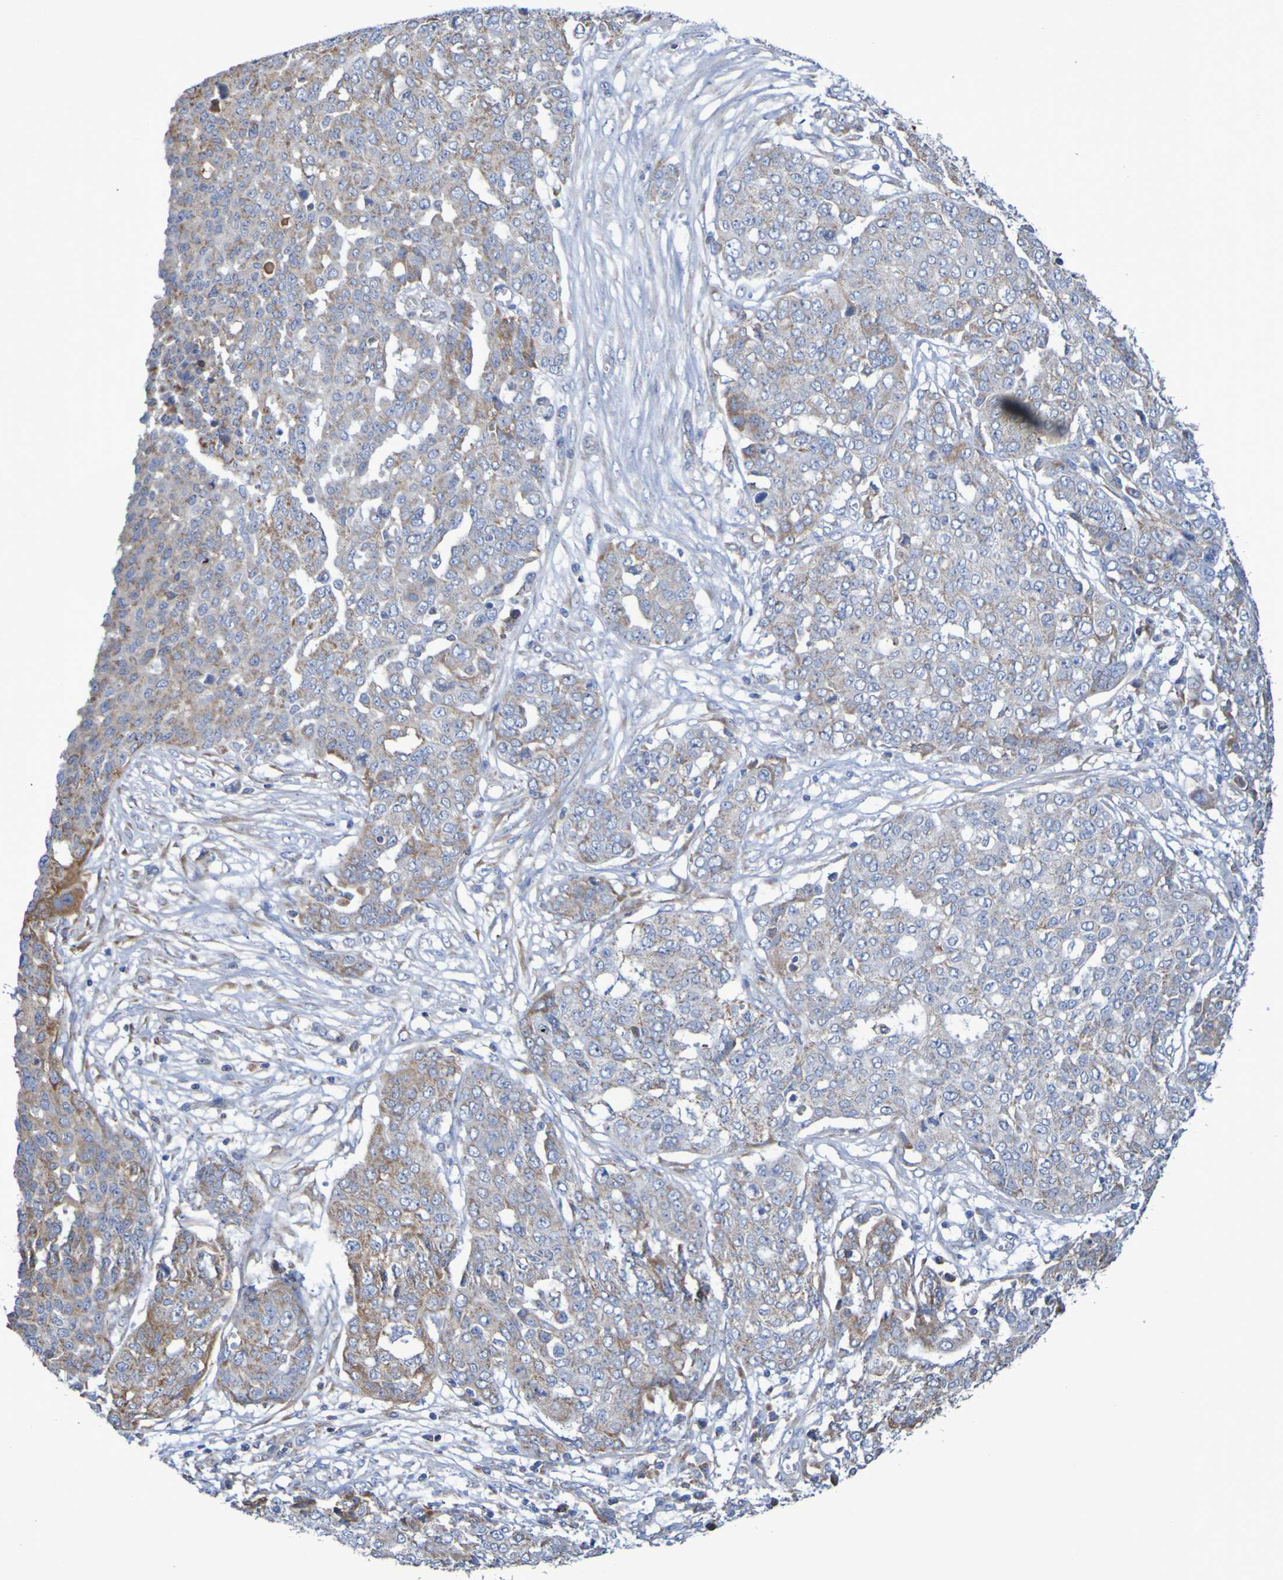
{"staining": {"intensity": "weak", "quantity": ">75%", "location": "cytoplasmic/membranous"}, "tissue": "ovarian cancer", "cell_type": "Tumor cells", "image_type": "cancer", "snomed": [{"axis": "morphology", "description": "Cystadenocarcinoma, serous, NOS"}, {"axis": "topography", "description": "Soft tissue"}, {"axis": "topography", "description": "Ovary"}], "caption": "Ovarian cancer tissue exhibits weak cytoplasmic/membranous staining in approximately >75% of tumor cells", "gene": "CNTN2", "patient": {"sex": "female", "age": 57}}